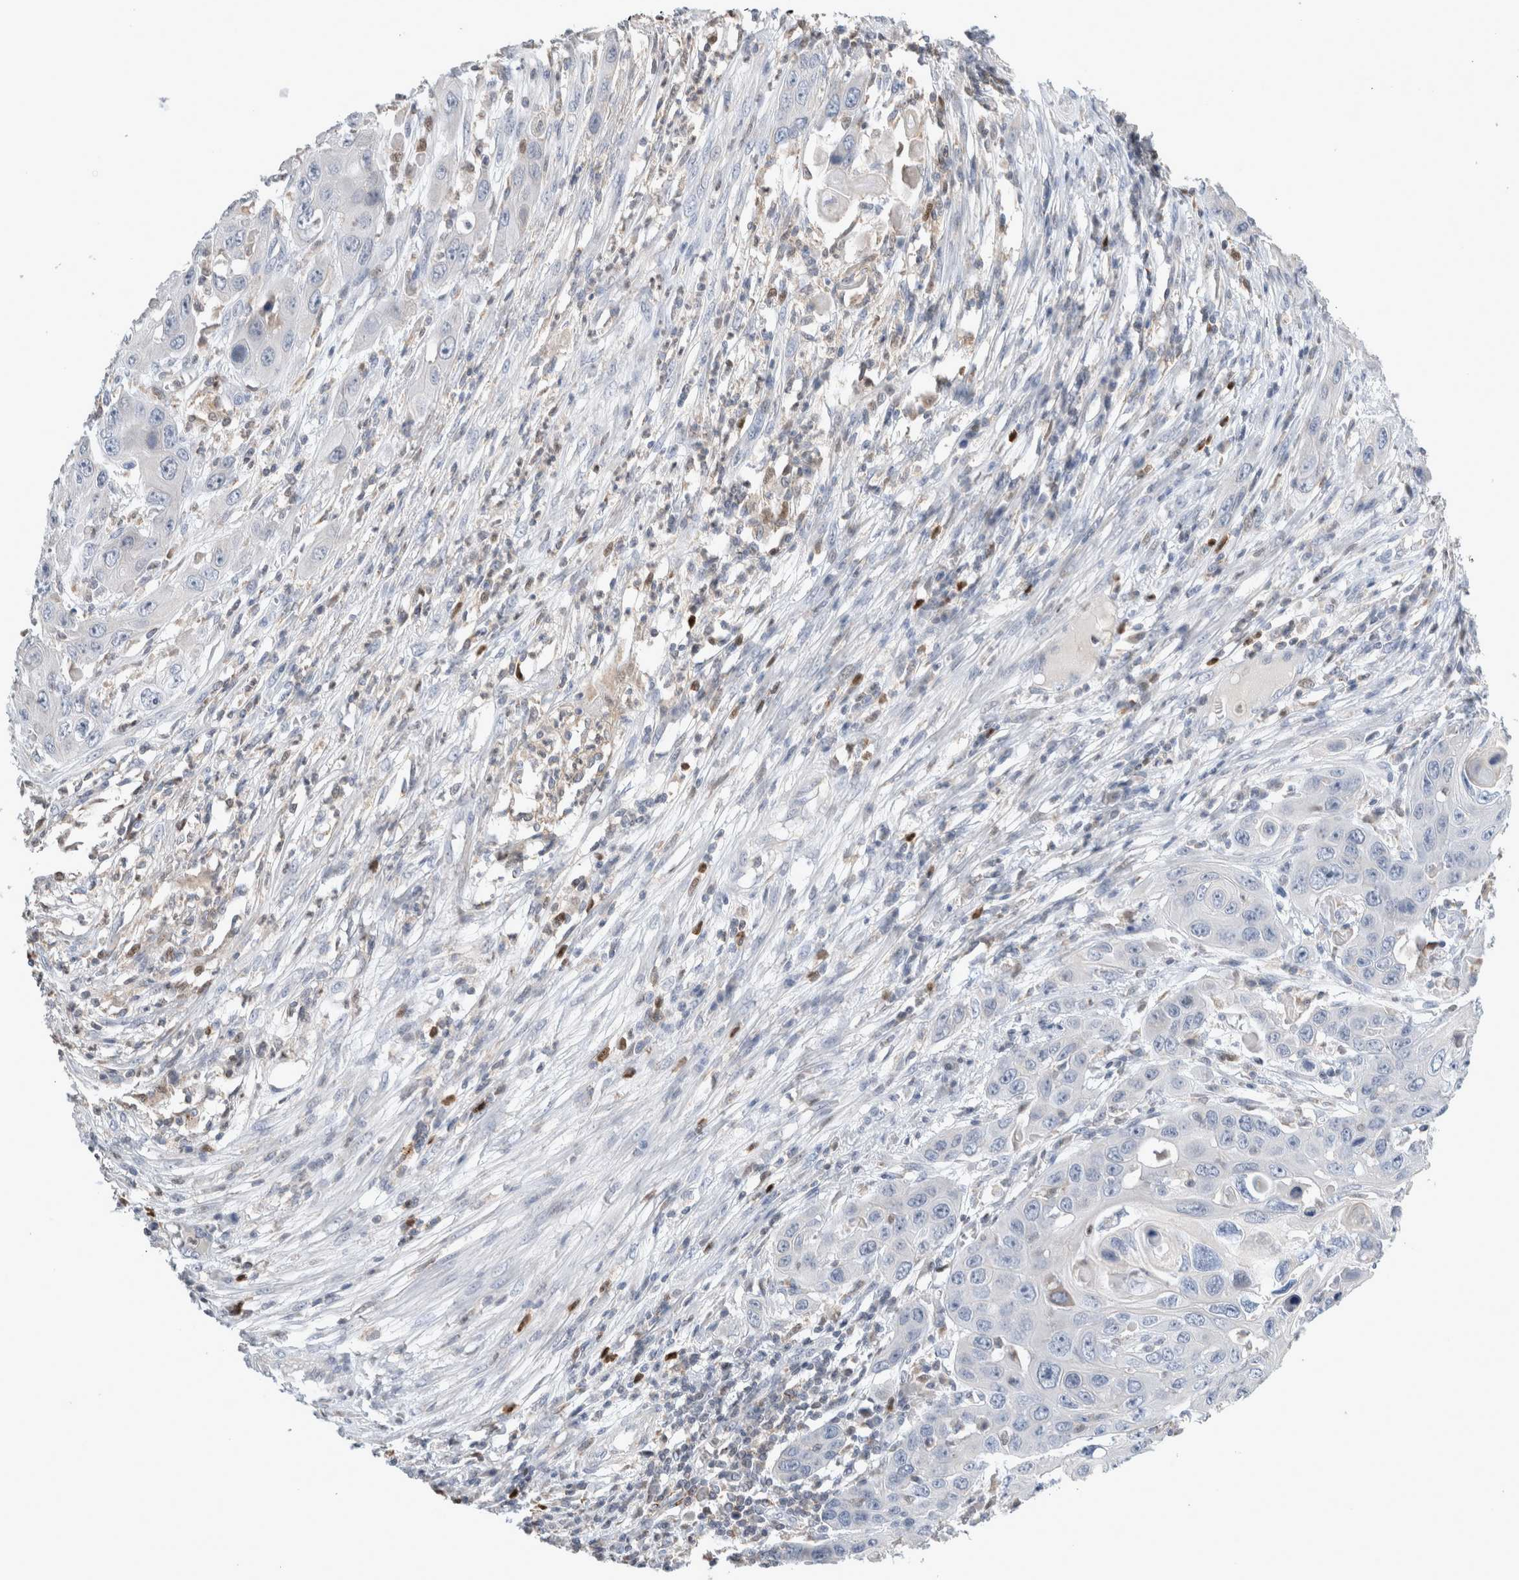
{"staining": {"intensity": "negative", "quantity": "none", "location": "none"}, "tissue": "skin cancer", "cell_type": "Tumor cells", "image_type": "cancer", "snomed": [{"axis": "morphology", "description": "Squamous cell carcinoma, NOS"}, {"axis": "topography", "description": "Skin"}], "caption": "Tumor cells are negative for brown protein staining in skin cancer.", "gene": "AGMAT", "patient": {"sex": "male", "age": 55}}